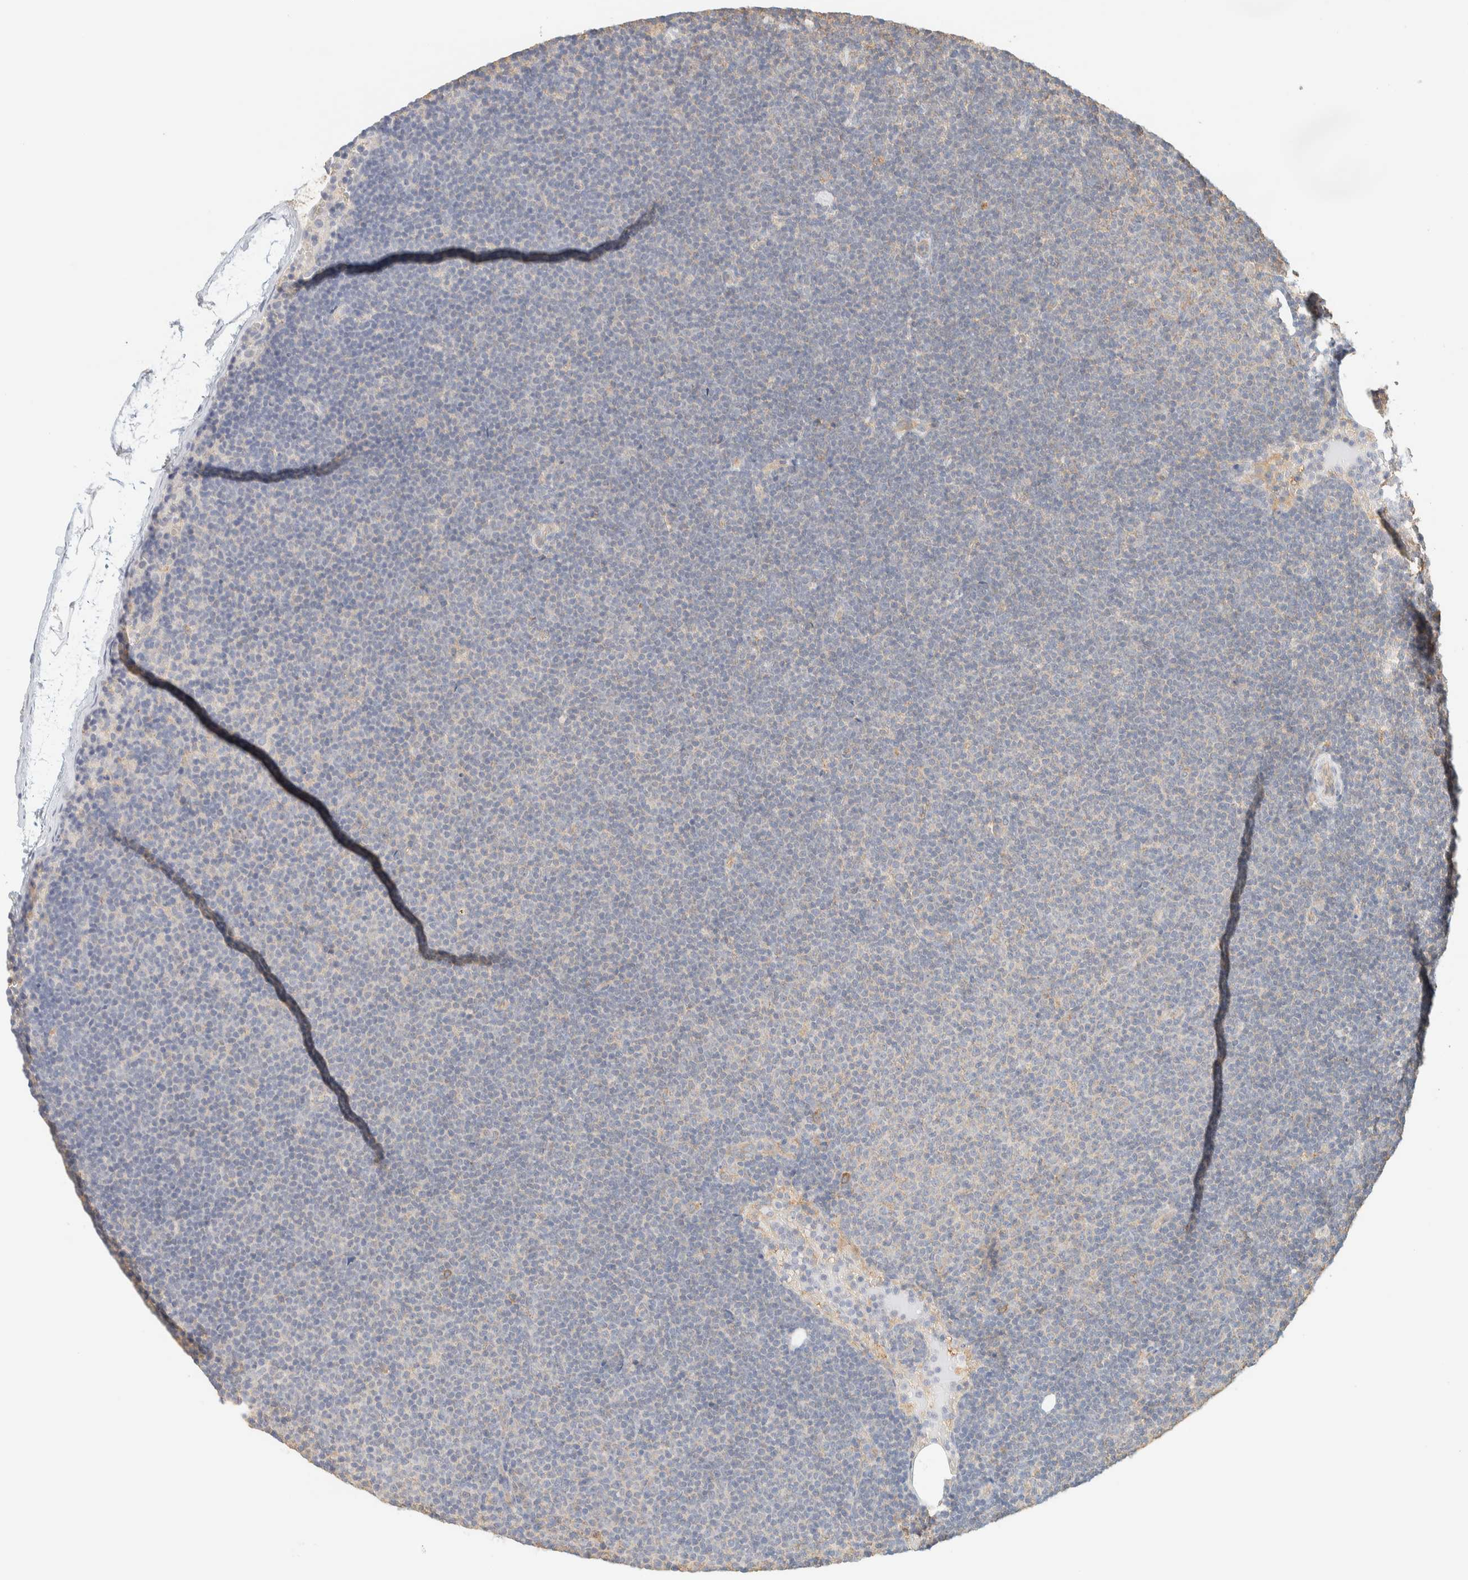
{"staining": {"intensity": "negative", "quantity": "none", "location": "none"}, "tissue": "lymphoma", "cell_type": "Tumor cells", "image_type": "cancer", "snomed": [{"axis": "morphology", "description": "Malignant lymphoma, non-Hodgkin's type, Low grade"}, {"axis": "topography", "description": "Lymph node"}], "caption": "There is no significant expression in tumor cells of lymphoma.", "gene": "TBC1D8B", "patient": {"sex": "female", "age": 53}}